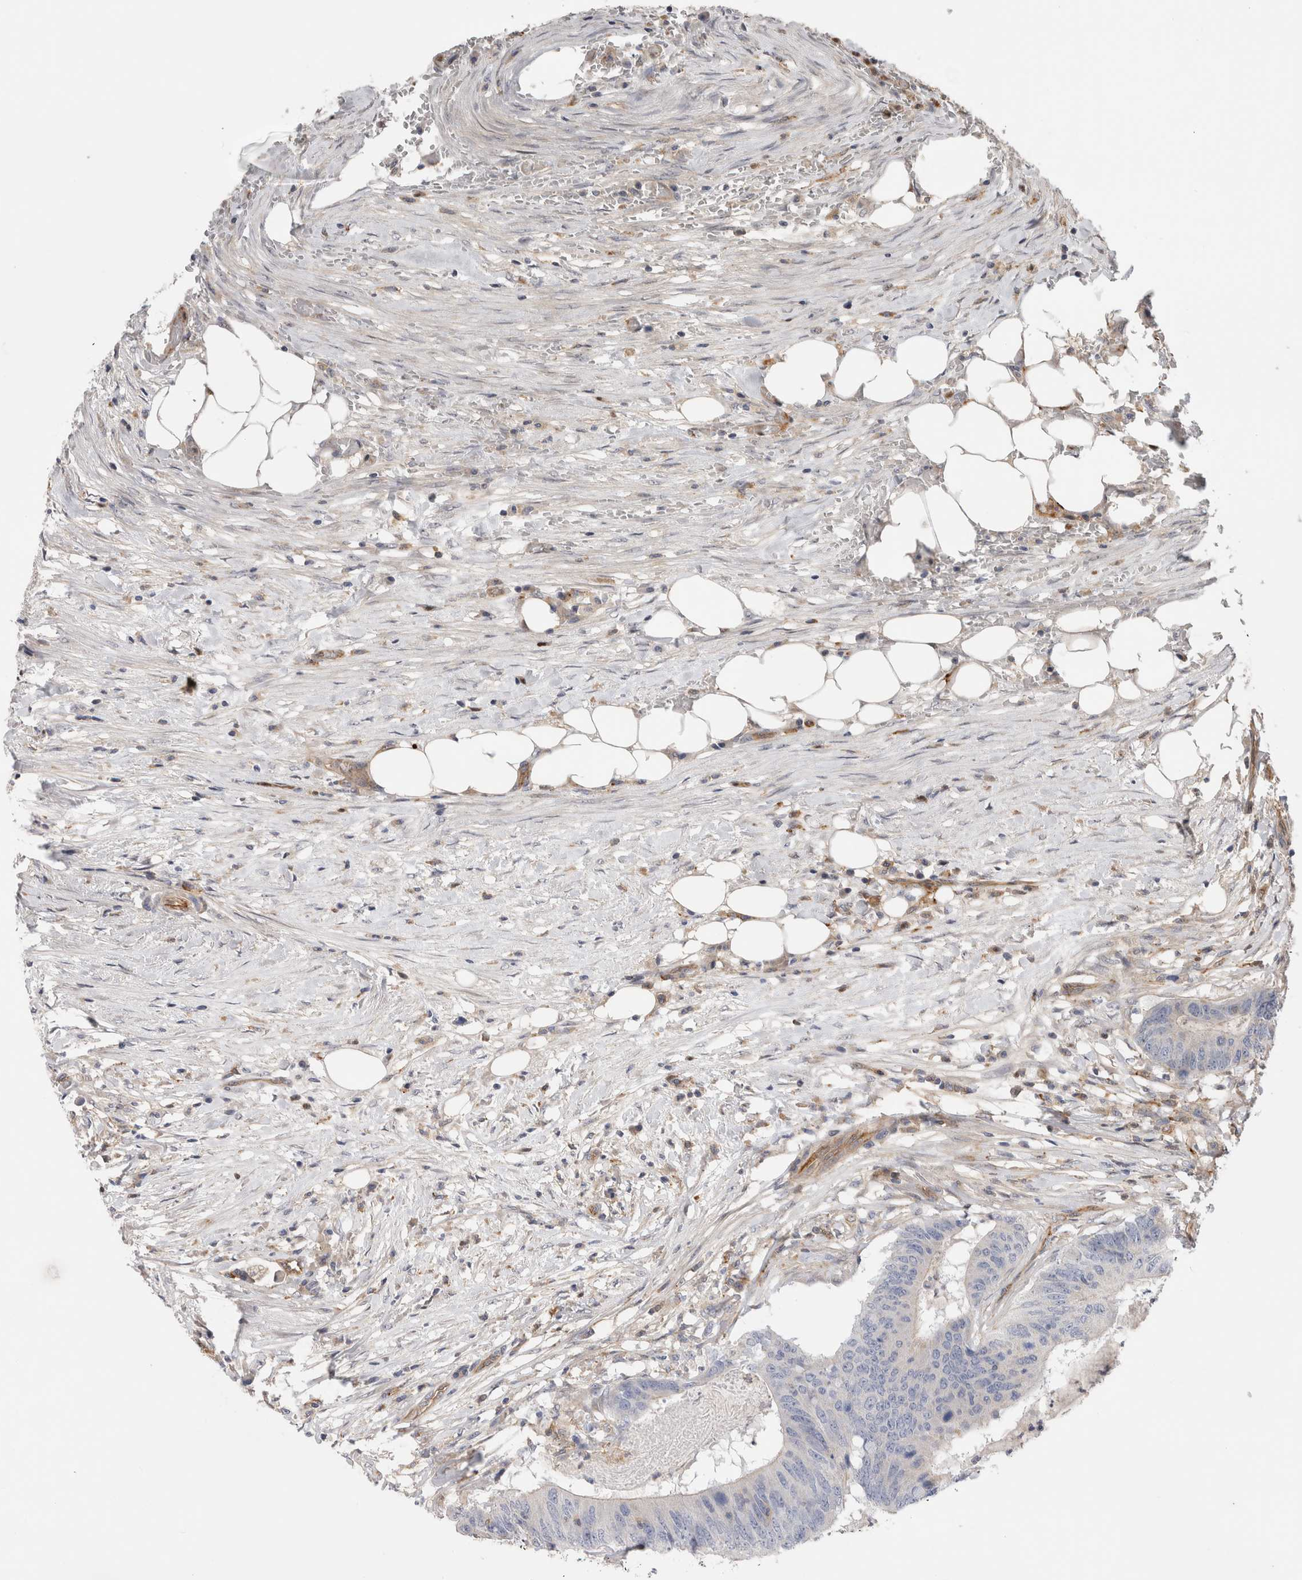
{"staining": {"intensity": "negative", "quantity": "none", "location": "none"}, "tissue": "colorectal cancer", "cell_type": "Tumor cells", "image_type": "cancer", "snomed": [{"axis": "morphology", "description": "Adenocarcinoma, NOS"}, {"axis": "topography", "description": "Colon"}], "caption": "A micrograph of human adenocarcinoma (colorectal) is negative for staining in tumor cells.", "gene": "BNIP2", "patient": {"sex": "male", "age": 56}}